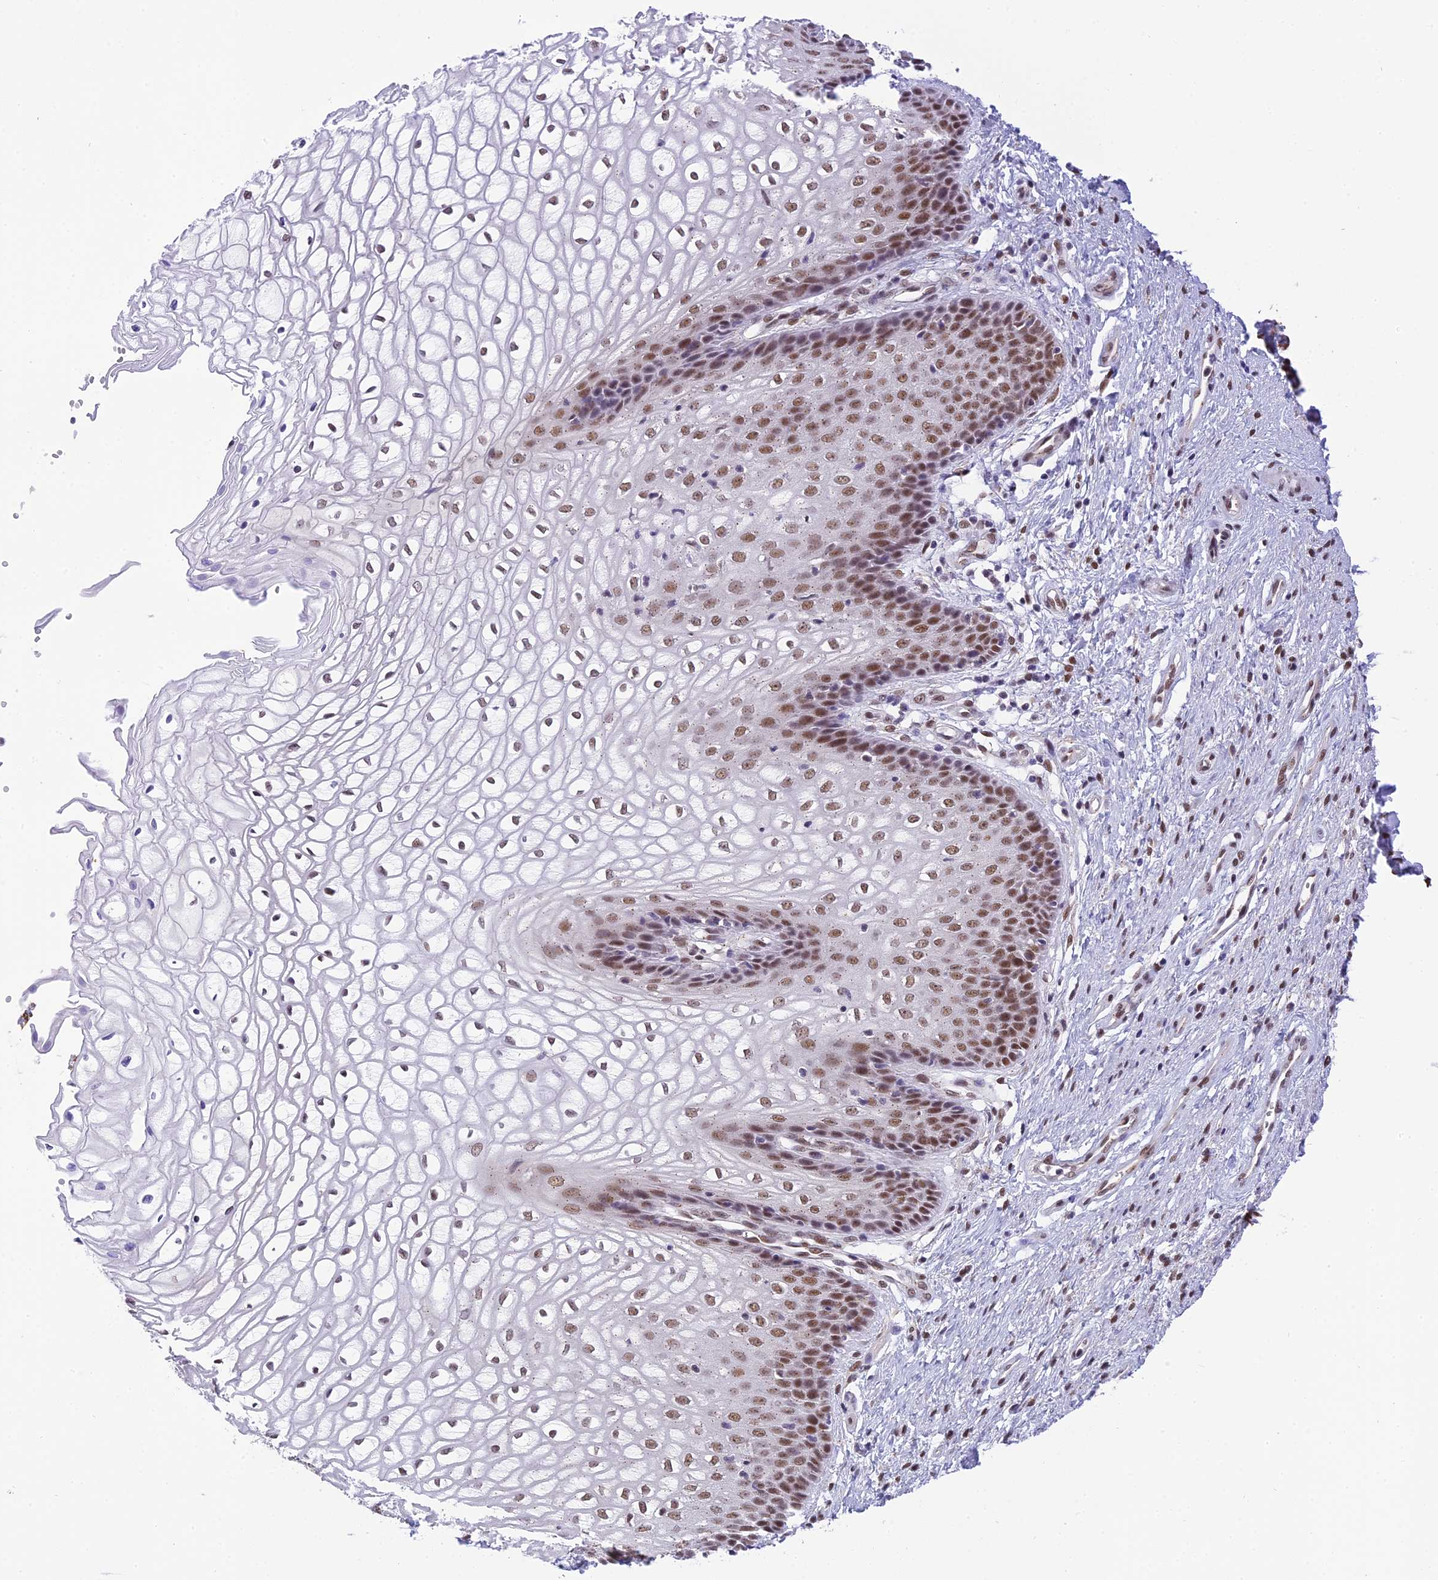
{"staining": {"intensity": "moderate", "quantity": "25%-75%", "location": "nuclear"}, "tissue": "vagina", "cell_type": "Squamous epithelial cells", "image_type": "normal", "snomed": [{"axis": "morphology", "description": "Normal tissue, NOS"}, {"axis": "topography", "description": "Vagina"}], "caption": "DAB (3,3'-diaminobenzidine) immunohistochemical staining of unremarkable human vagina exhibits moderate nuclear protein positivity in about 25%-75% of squamous epithelial cells.", "gene": "IRF2BP1", "patient": {"sex": "female", "age": 34}}